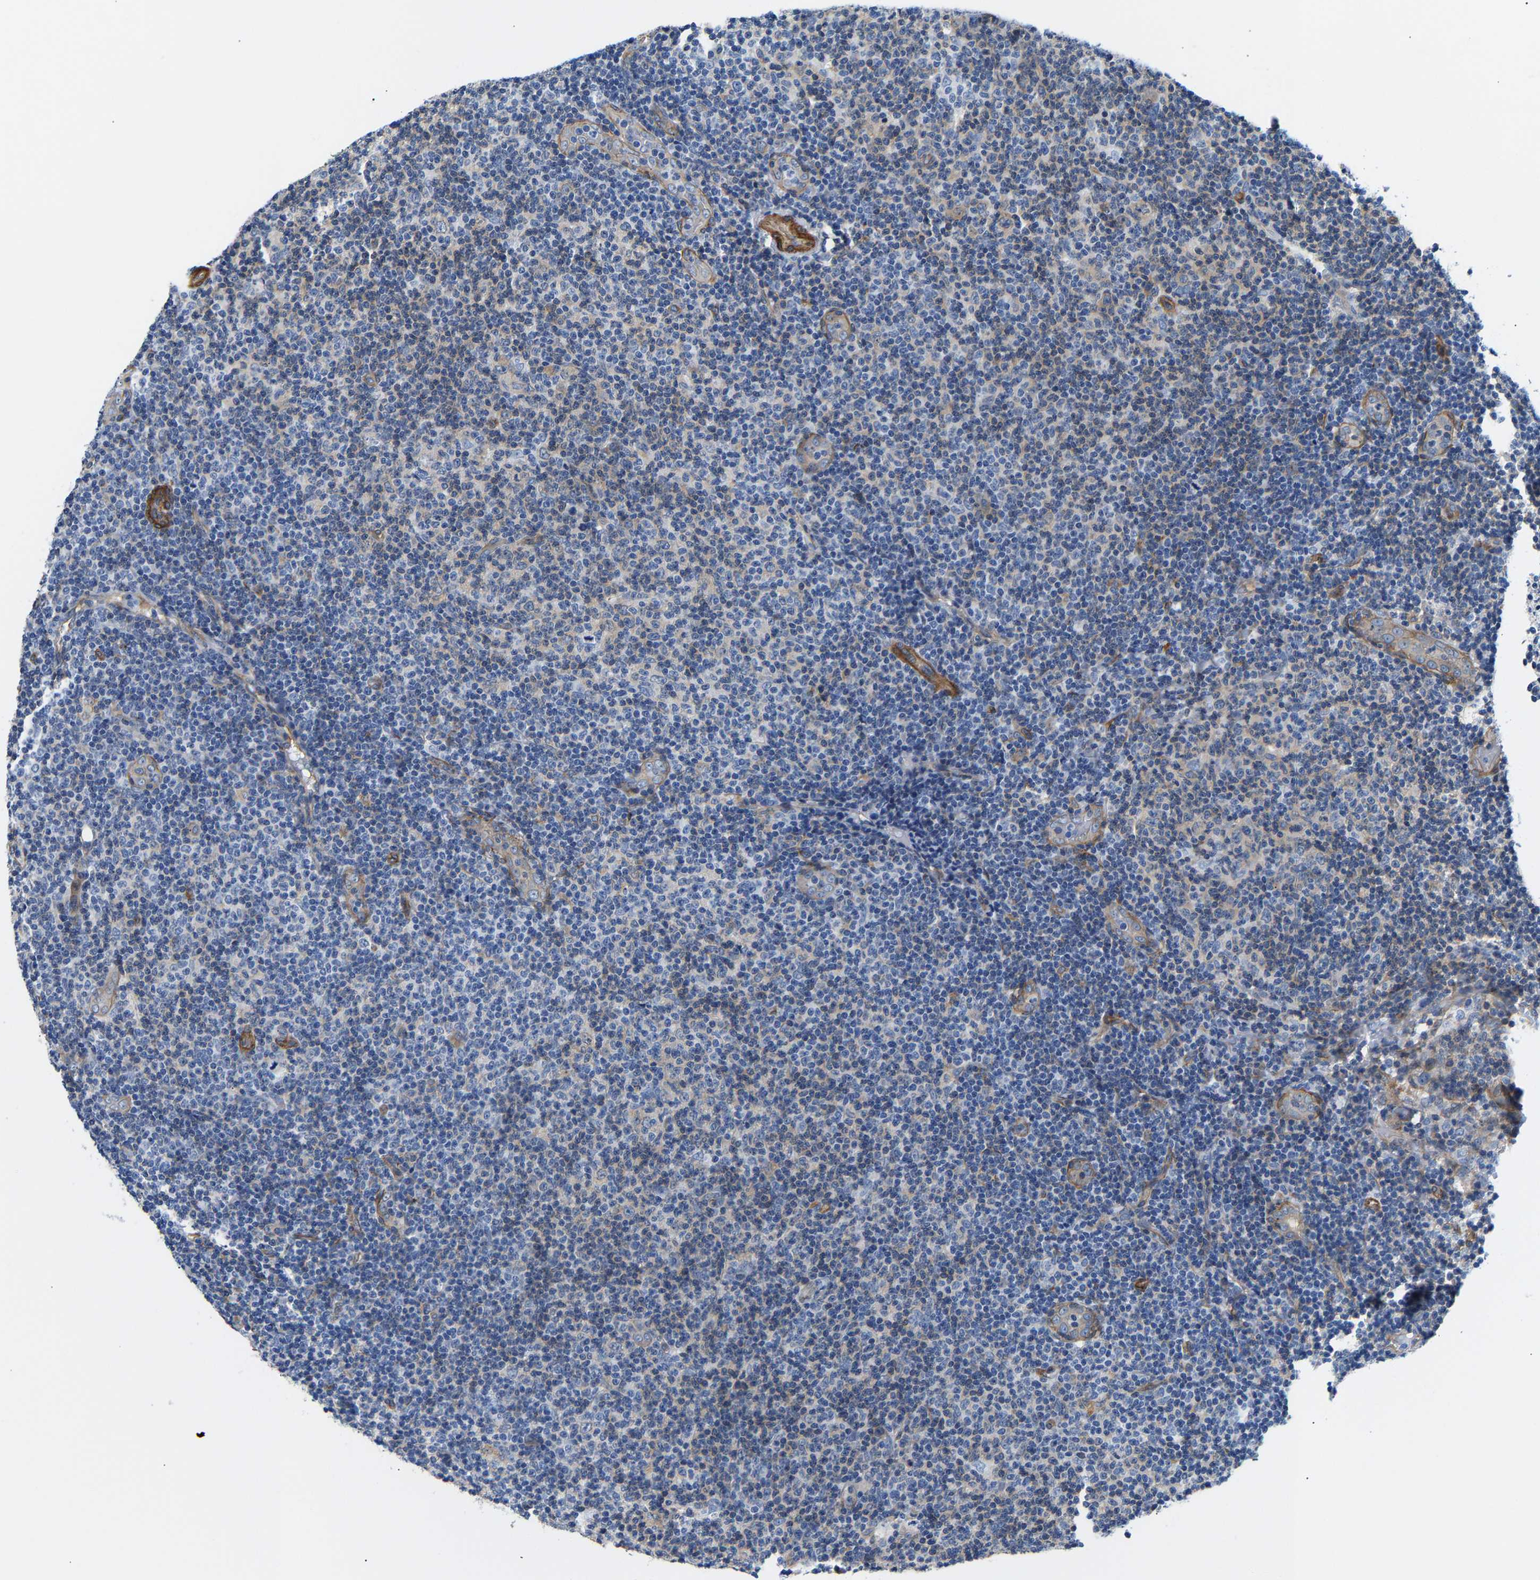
{"staining": {"intensity": "negative", "quantity": "none", "location": "none"}, "tissue": "lymphoma", "cell_type": "Tumor cells", "image_type": "cancer", "snomed": [{"axis": "morphology", "description": "Malignant lymphoma, non-Hodgkin's type, Low grade"}, {"axis": "topography", "description": "Lymph node"}], "caption": "High magnification brightfield microscopy of lymphoma stained with DAB (brown) and counterstained with hematoxylin (blue): tumor cells show no significant expression.", "gene": "PAWR", "patient": {"sex": "male", "age": 83}}